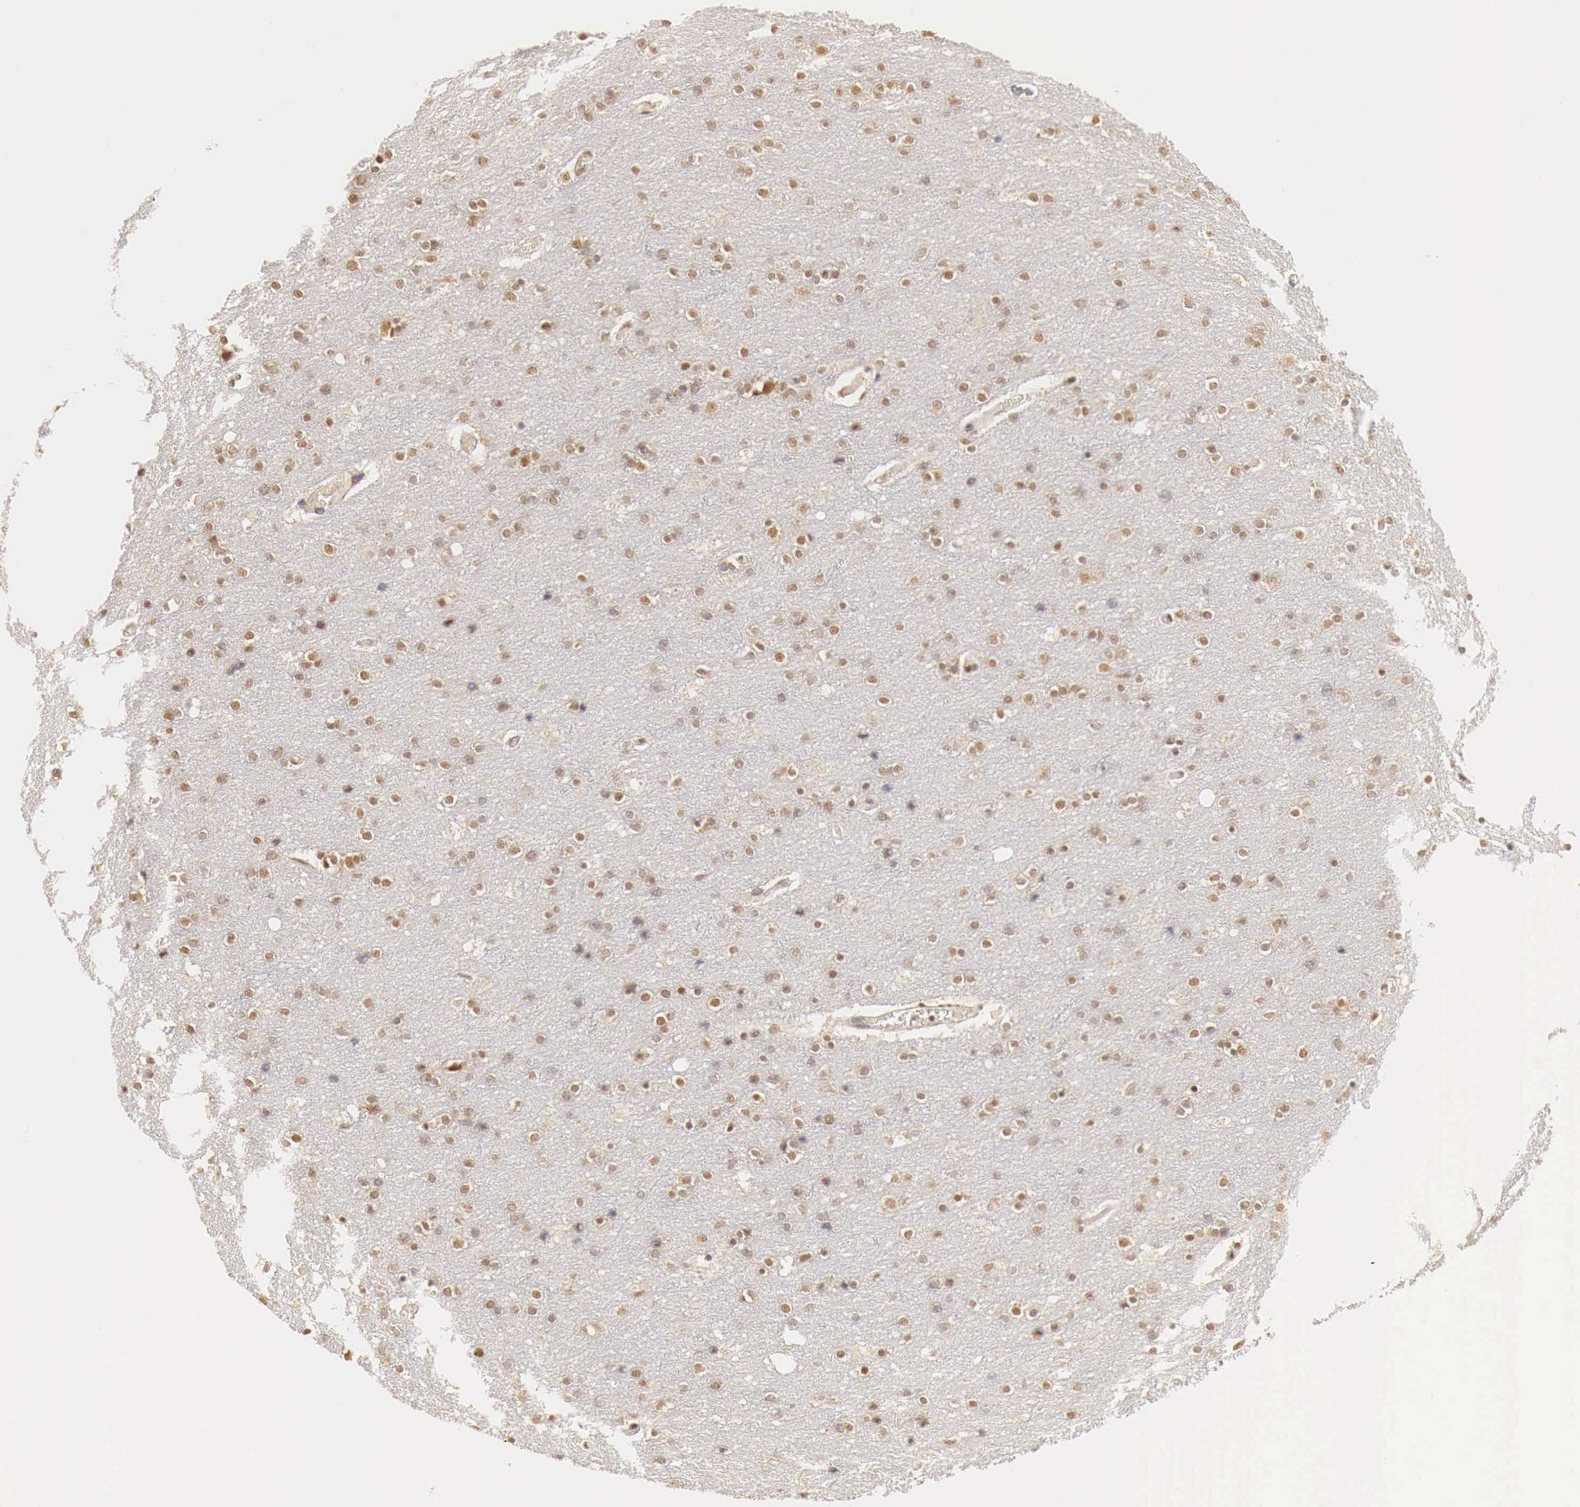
{"staining": {"intensity": "moderate", "quantity": ">75%", "location": "nuclear"}, "tissue": "cerebral cortex", "cell_type": "Endothelial cells", "image_type": "normal", "snomed": [{"axis": "morphology", "description": "Normal tissue, NOS"}, {"axis": "topography", "description": "Cerebral cortex"}], "caption": "Cerebral cortex stained for a protein reveals moderate nuclear positivity in endothelial cells. (Brightfield microscopy of DAB IHC at high magnification).", "gene": "GPKOW", "patient": {"sex": "female", "age": 54}}